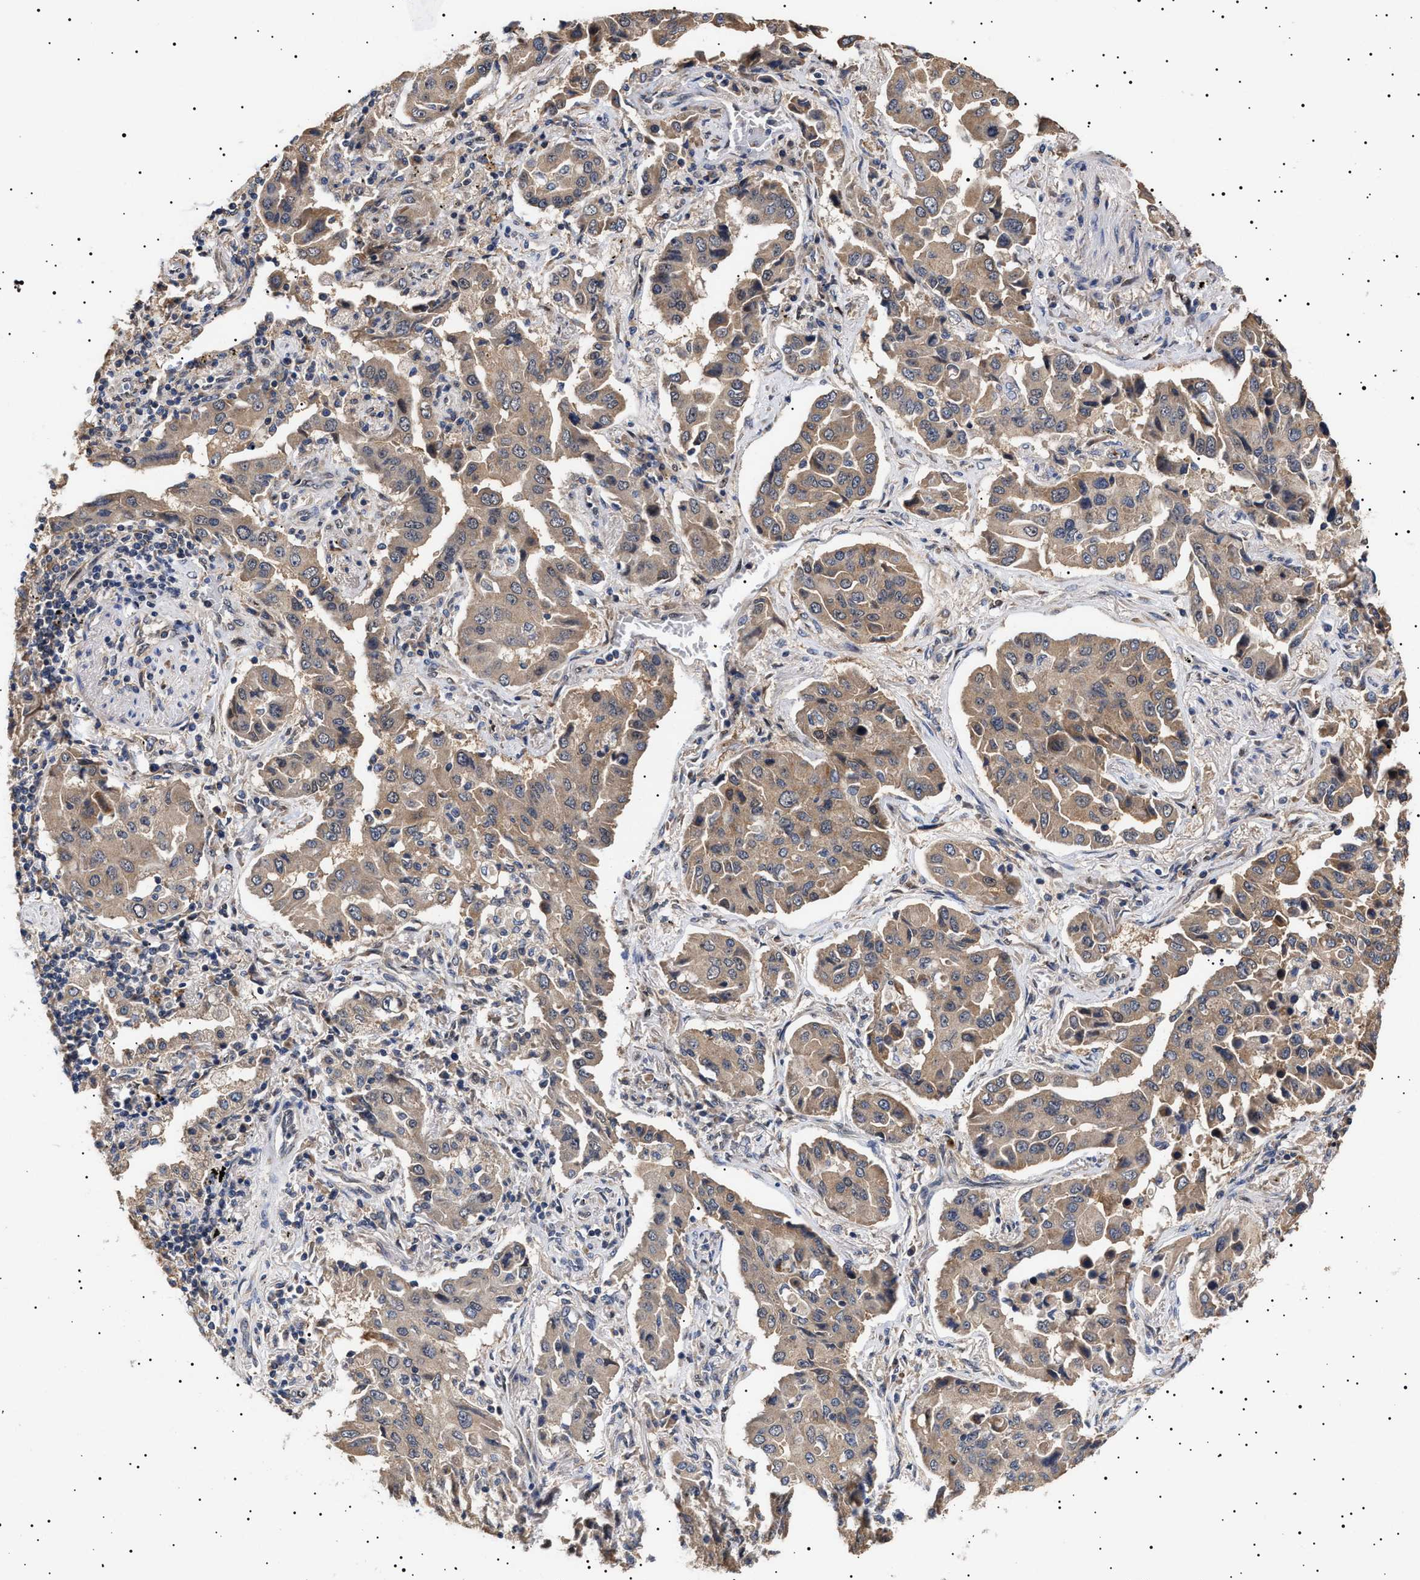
{"staining": {"intensity": "weak", "quantity": ">75%", "location": "cytoplasmic/membranous"}, "tissue": "lung cancer", "cell_type": "Tumor cells", "image_type": "cancer", "snomed": [{"axis": "morphology", "description": "Adenocarcinoma, NOS"}, {"axis": "topography", "description": "Lung"}], "caption": "A brown stain shows weak cytoplasmic/membranous positivity of a protein in lung cancer tumor cells. (Brightfield microscopy of DAB IHC at high magnification).", "gene": "KRBA1", "patient": {"sex": "female", "age": 65}}